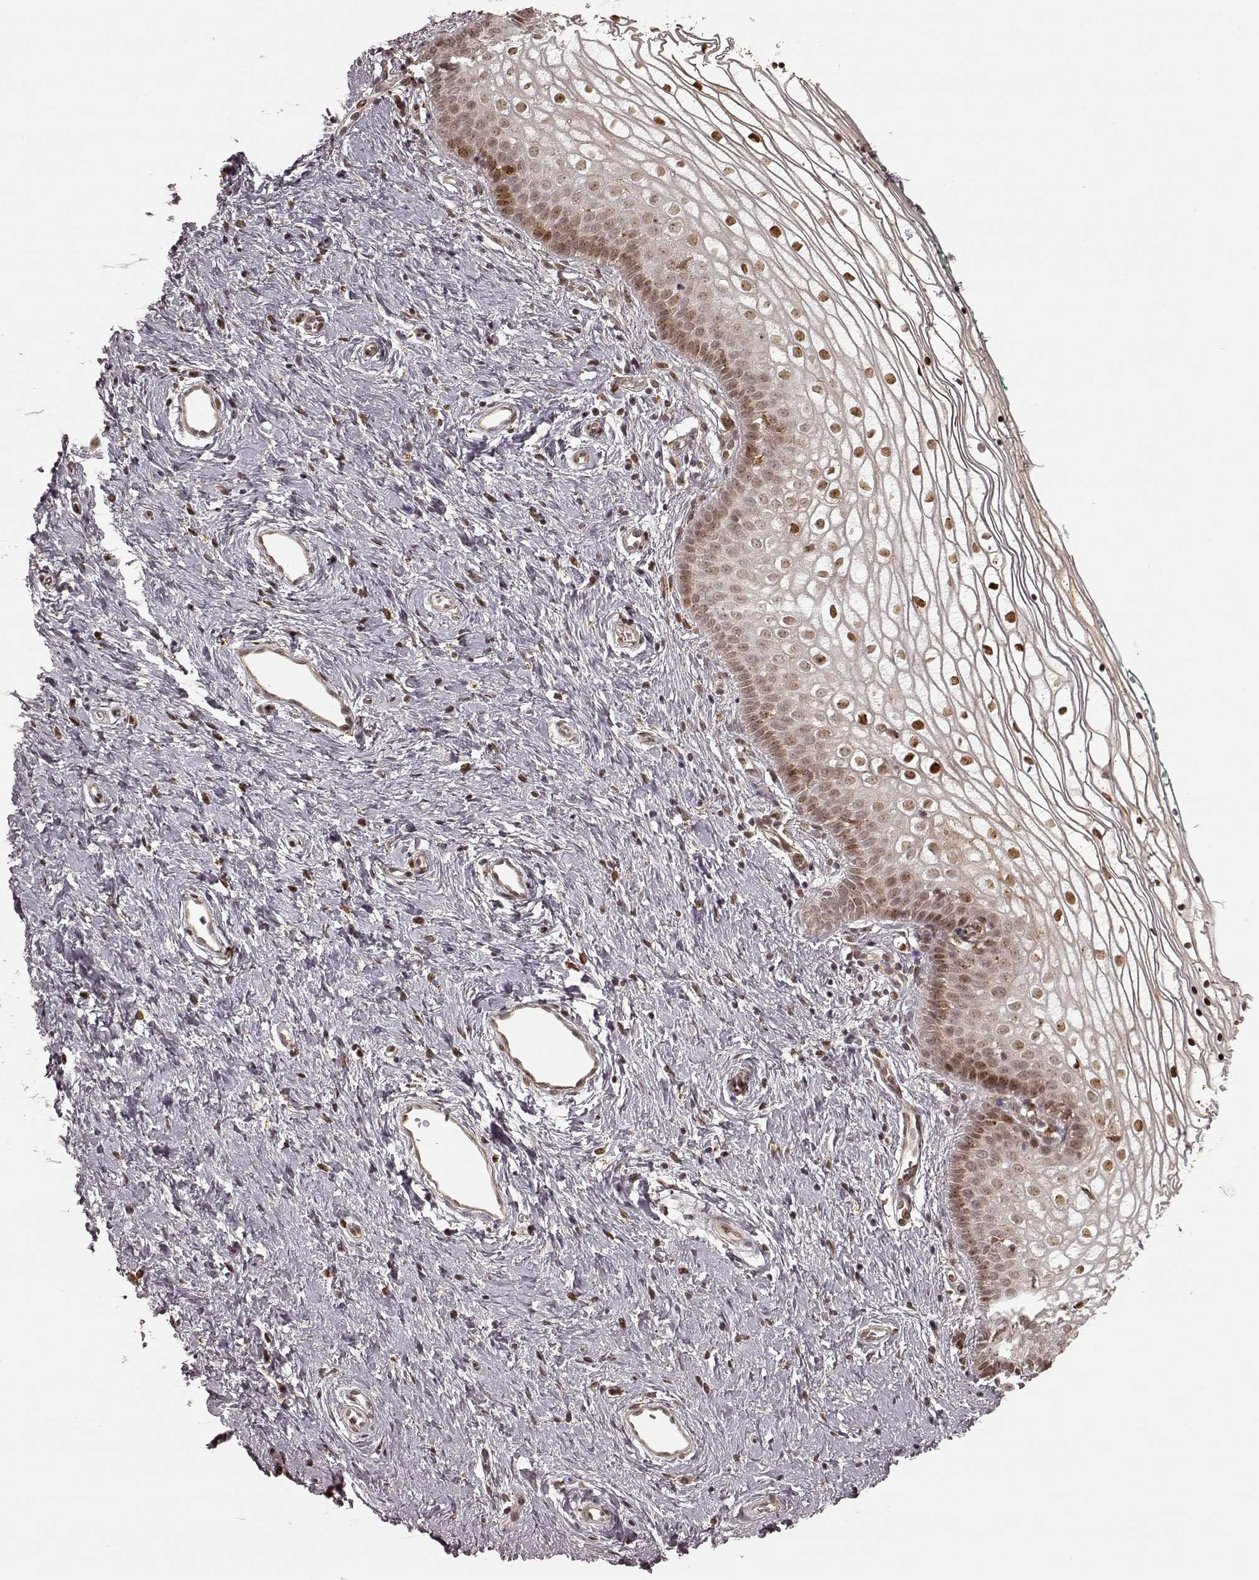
{"staining": {"intensity": "moderate", "quantity": ">75%", "location": "nuclear"}, "tissue": "vagina", "cell_type": "Squamous epithelial cells", "image_type": "normal", "snomed": [{"axis": "morphology", "description": "Normal tissue, NOS"}, {"axis": "topography", "description": "Vagina"}], "caption": "Vagina stained with DAB IHC shows medium levels of moderate nuclear staining in approximately >75% of squamous epithelial cells.", "gene": "SLC12A9", "patient": {"sex": "female", "age": 36}}